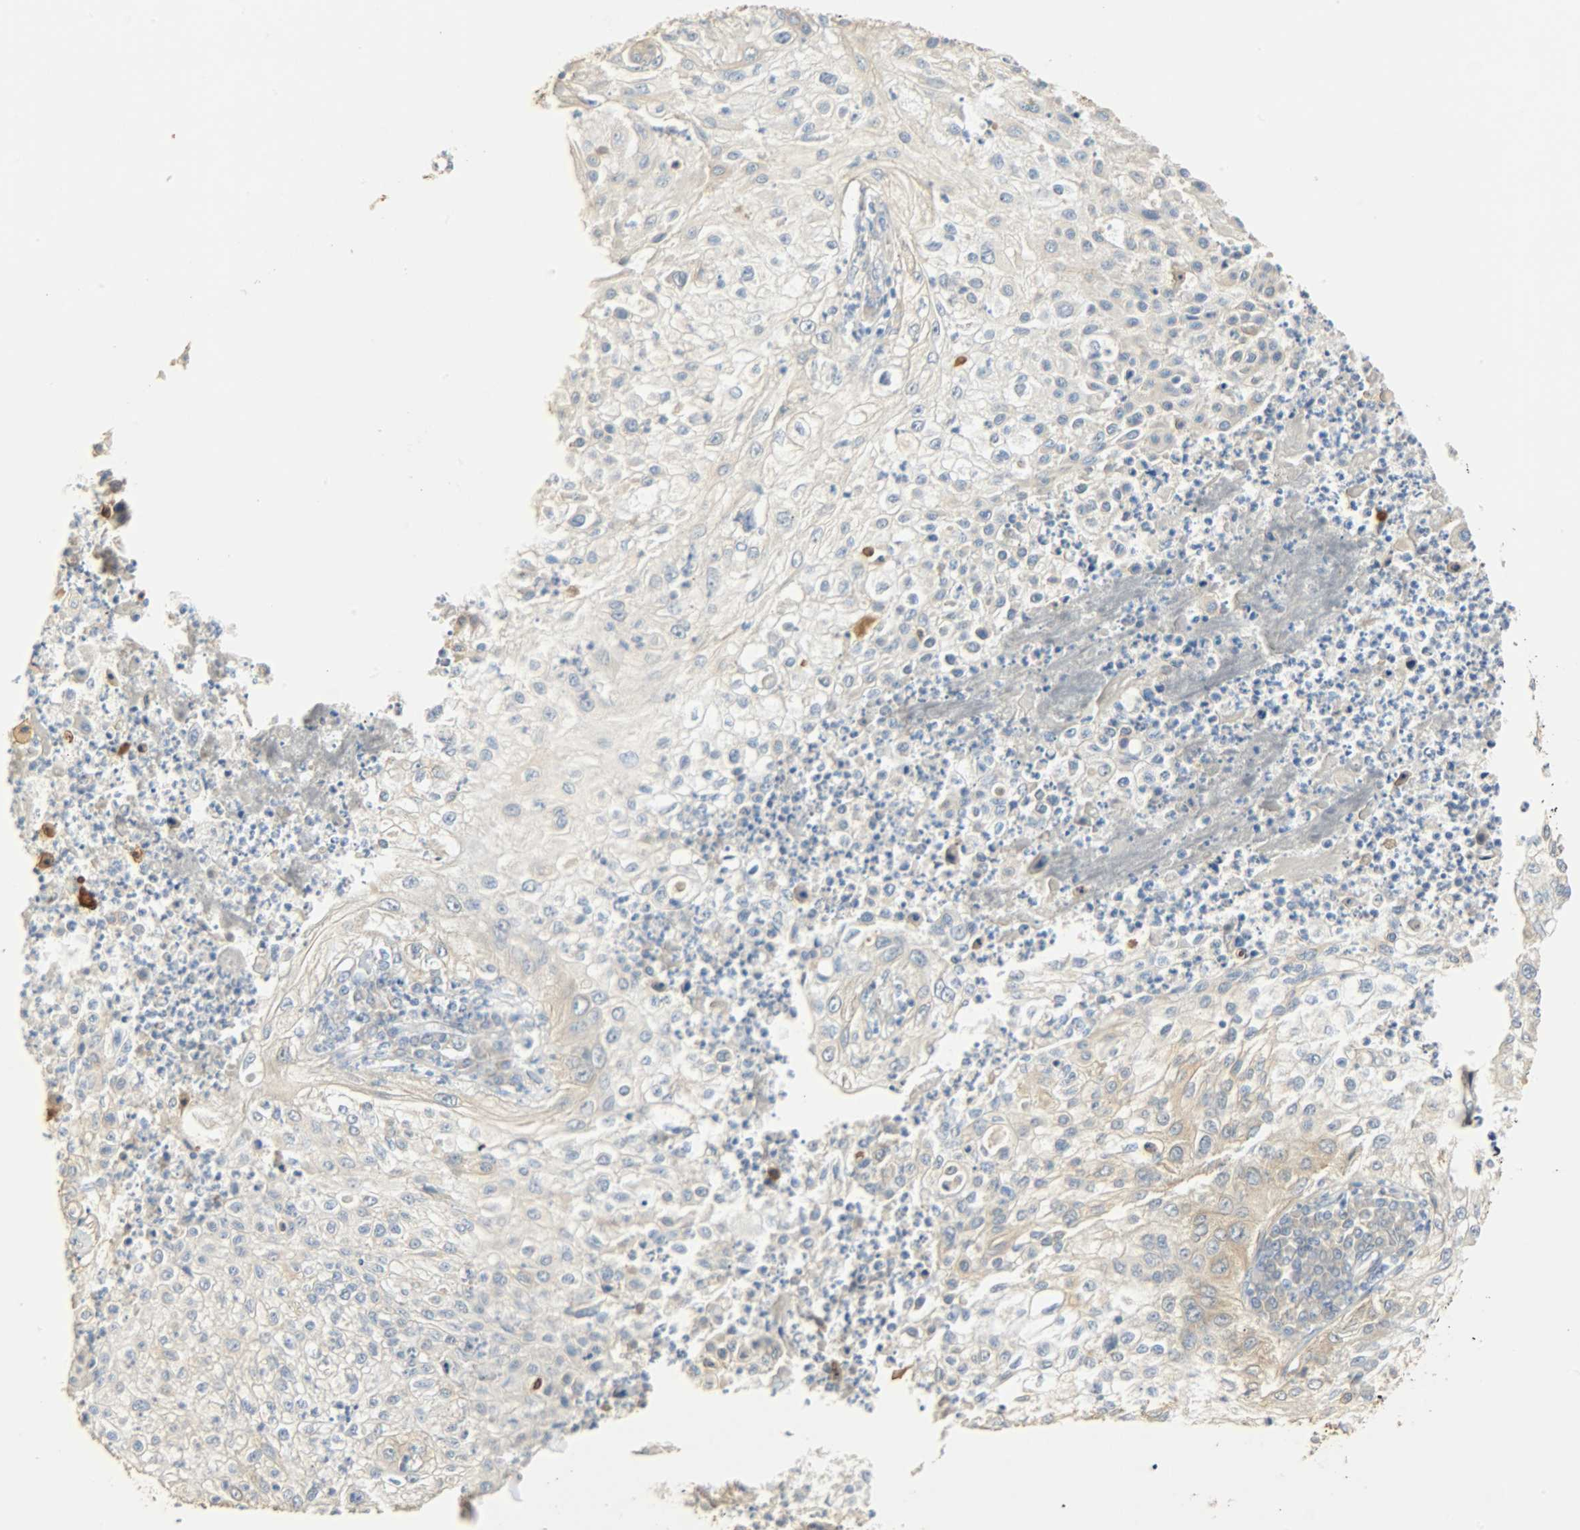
{"staining": {"intensity": "weak", "quantity": "25%-75%", "location": "cytoplasmic/membranous"}, "tissue": "lung cancer", "cell_type": "Tumor cells", "image_type": "cancer", "snomed": [{"axis": "morphology", "description": "Inflammation, NOS"}, {"axis": "morphology", "description": "Squamous cell carcinoma, NOS"}, {"axis": "topography", "description": "Lymph node"}, {"axis": "topography", "description": "Soft tissue"}, {"axis": "topography", "description": "Lung"}], "caption": "Protein staining reveals weak cytoplasmic/membranous positivity in approximately 25%-75% of tumor cells in lung cancer (squamous cell carcinoma).", "gene": "USP13", "patient": {"sex": "male", "age": 66}}